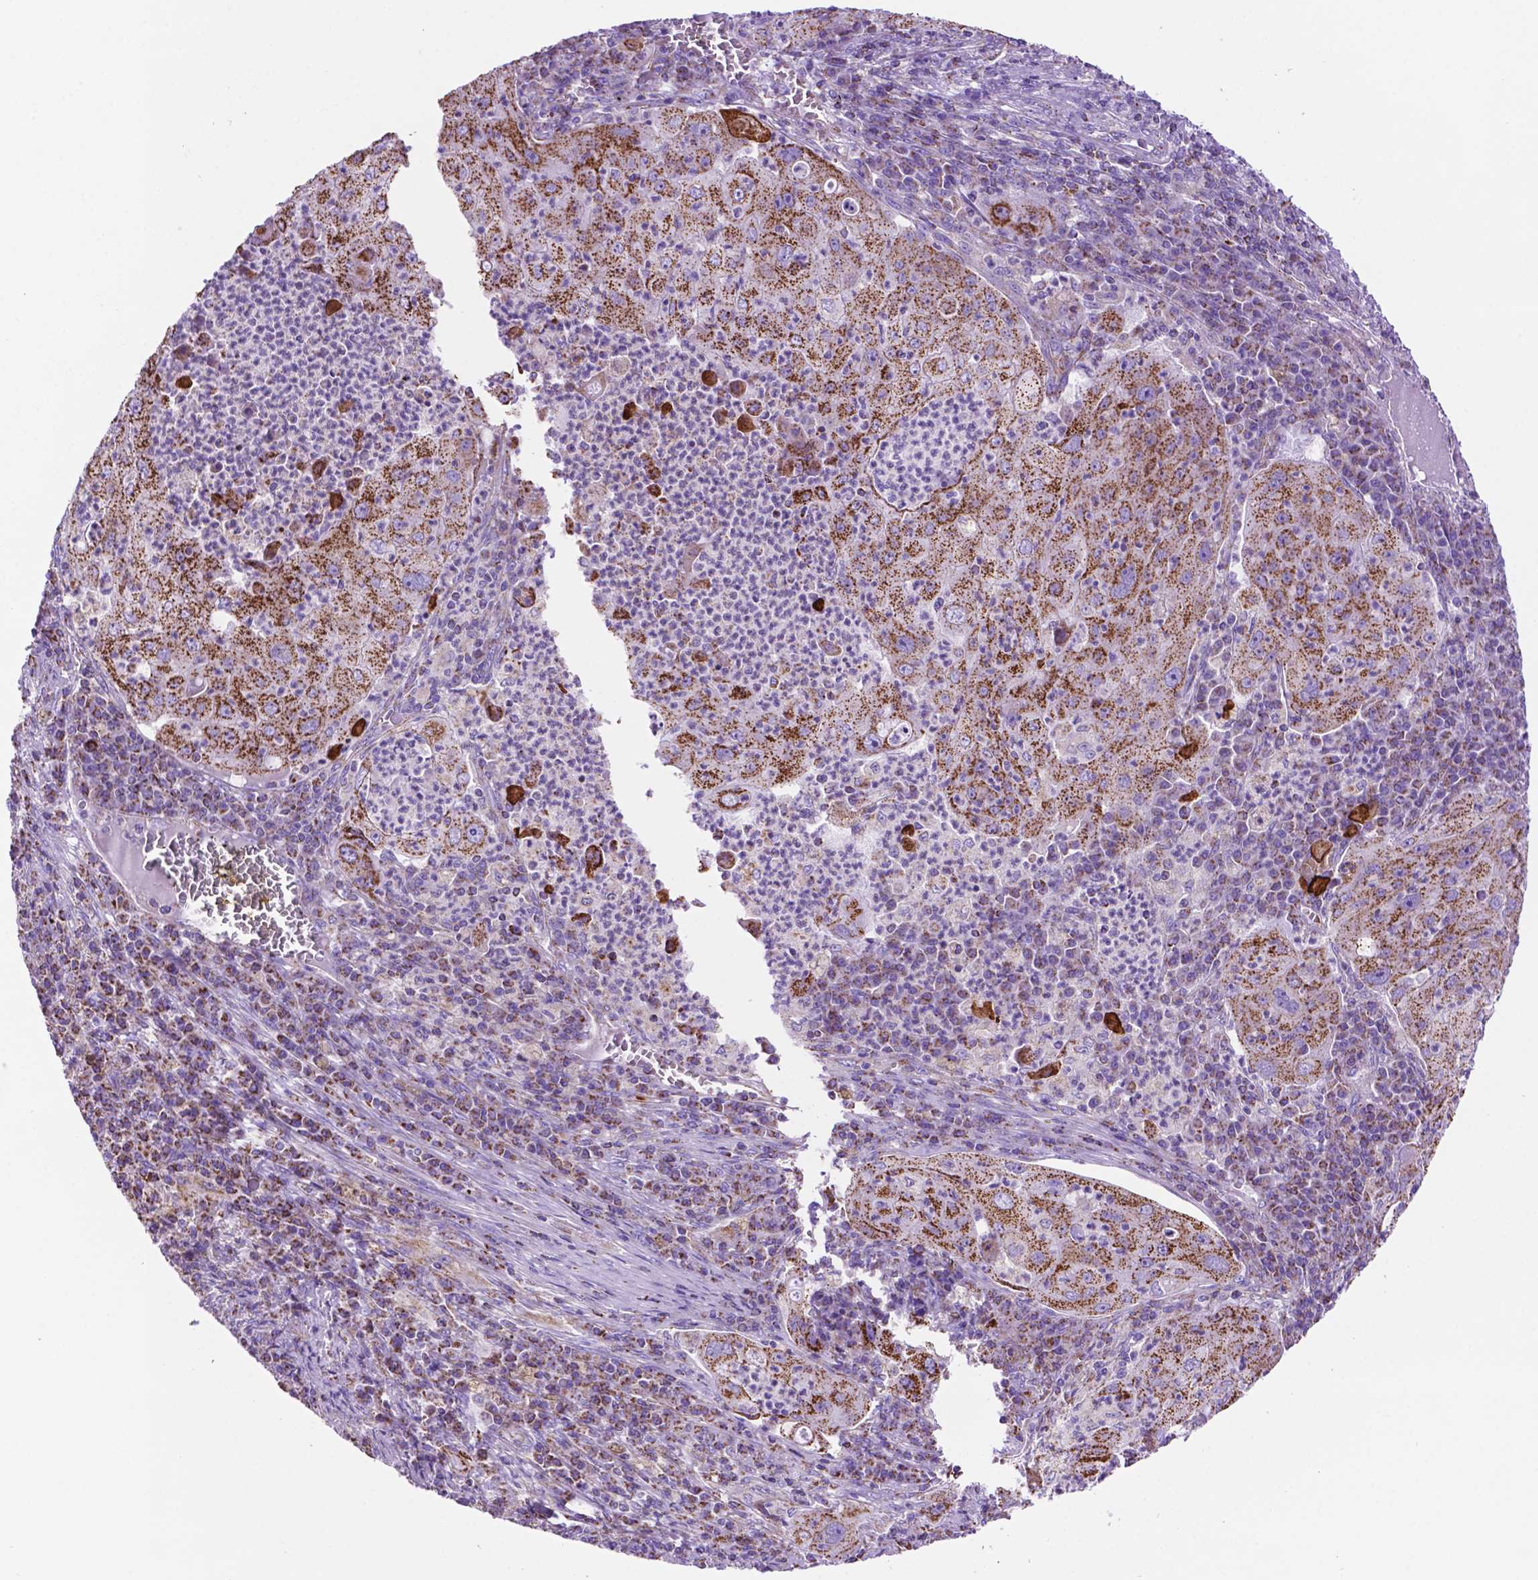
{"staining": {"intensity": "strong", "quantity": ">75%", "location": "cytoplasmic/membranous"}, "tissue": "lung cancer", "cell_type": "Tumor cells", "image_type": "cancer", "snomed": [{"axis": "morphology", "description": "Squamous cell carcinoma, NOS"}, {"axis": "topography", "description": "Lung"}], "caption": "IHC (DAB (3,3'-diaminobenzidine)) staining of lung cancer (squamous cell carcinoma) exhibits strong cytoplasmic/membranous protein staining in approximately >75% of tumor cells.", "gene": "GDPD5", "patient": {"sex": "female", "age": 59}}